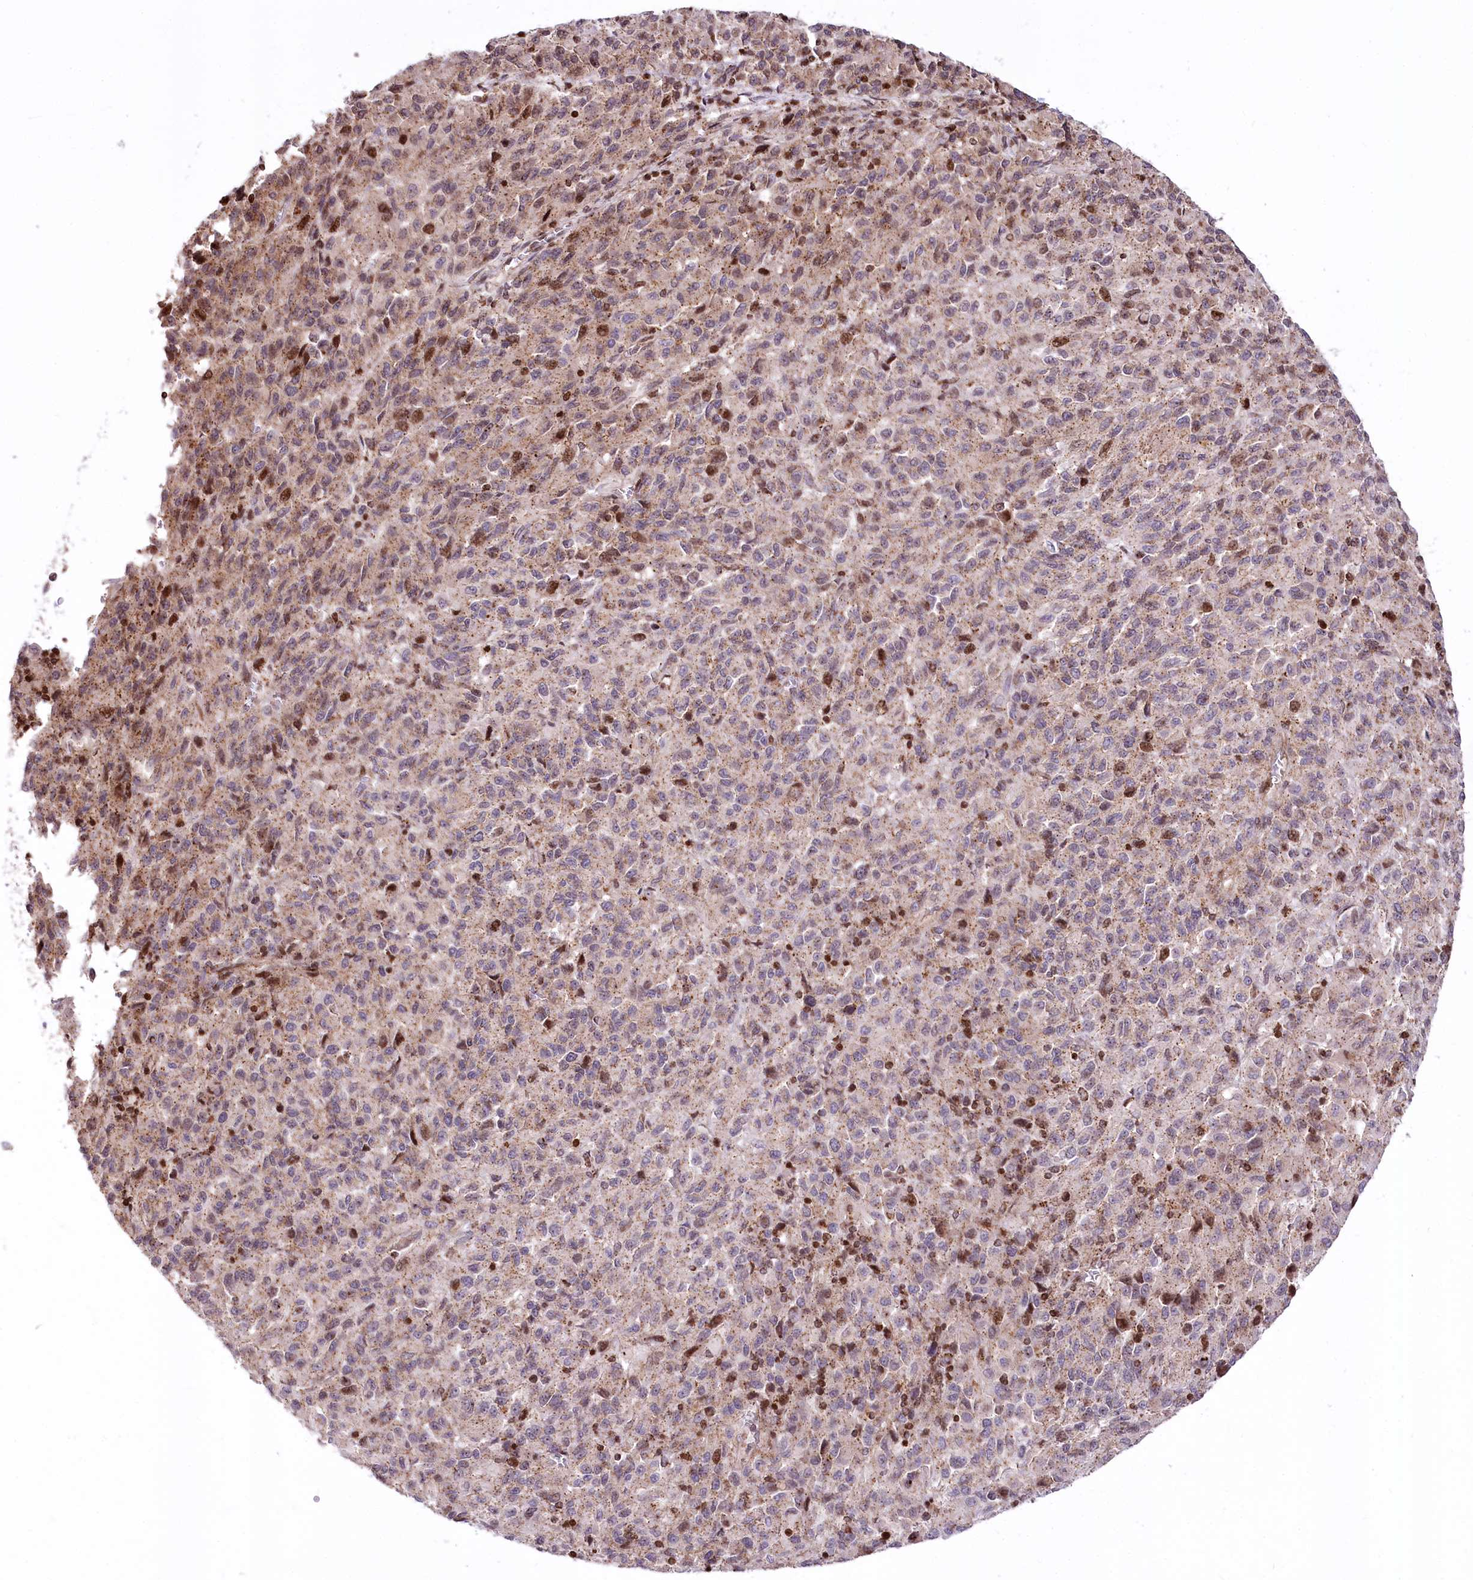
{"staining": {"intensity": "moderate", "quantity": "25%-75%", "location": "cytoplasmic/membranous"}, "tissue": "melanoma", "cell_type": "Tumor cells", "image_type": "cancer", "snomed": [{"axis": "morphology", "description": "Malignant melanoma, Metastatic site"}, {"axis": "topography", "description": "Lung"}], "caption": "Malignant melanoma (metastatic site) stained with DAB IHC exhibits medium levels of moderate cytoplasmic/membranous positivity in about 25%-75% of tumor cells.", "gene": "ZFYVE27", "patient": {"sex": "male", "age": 64}}